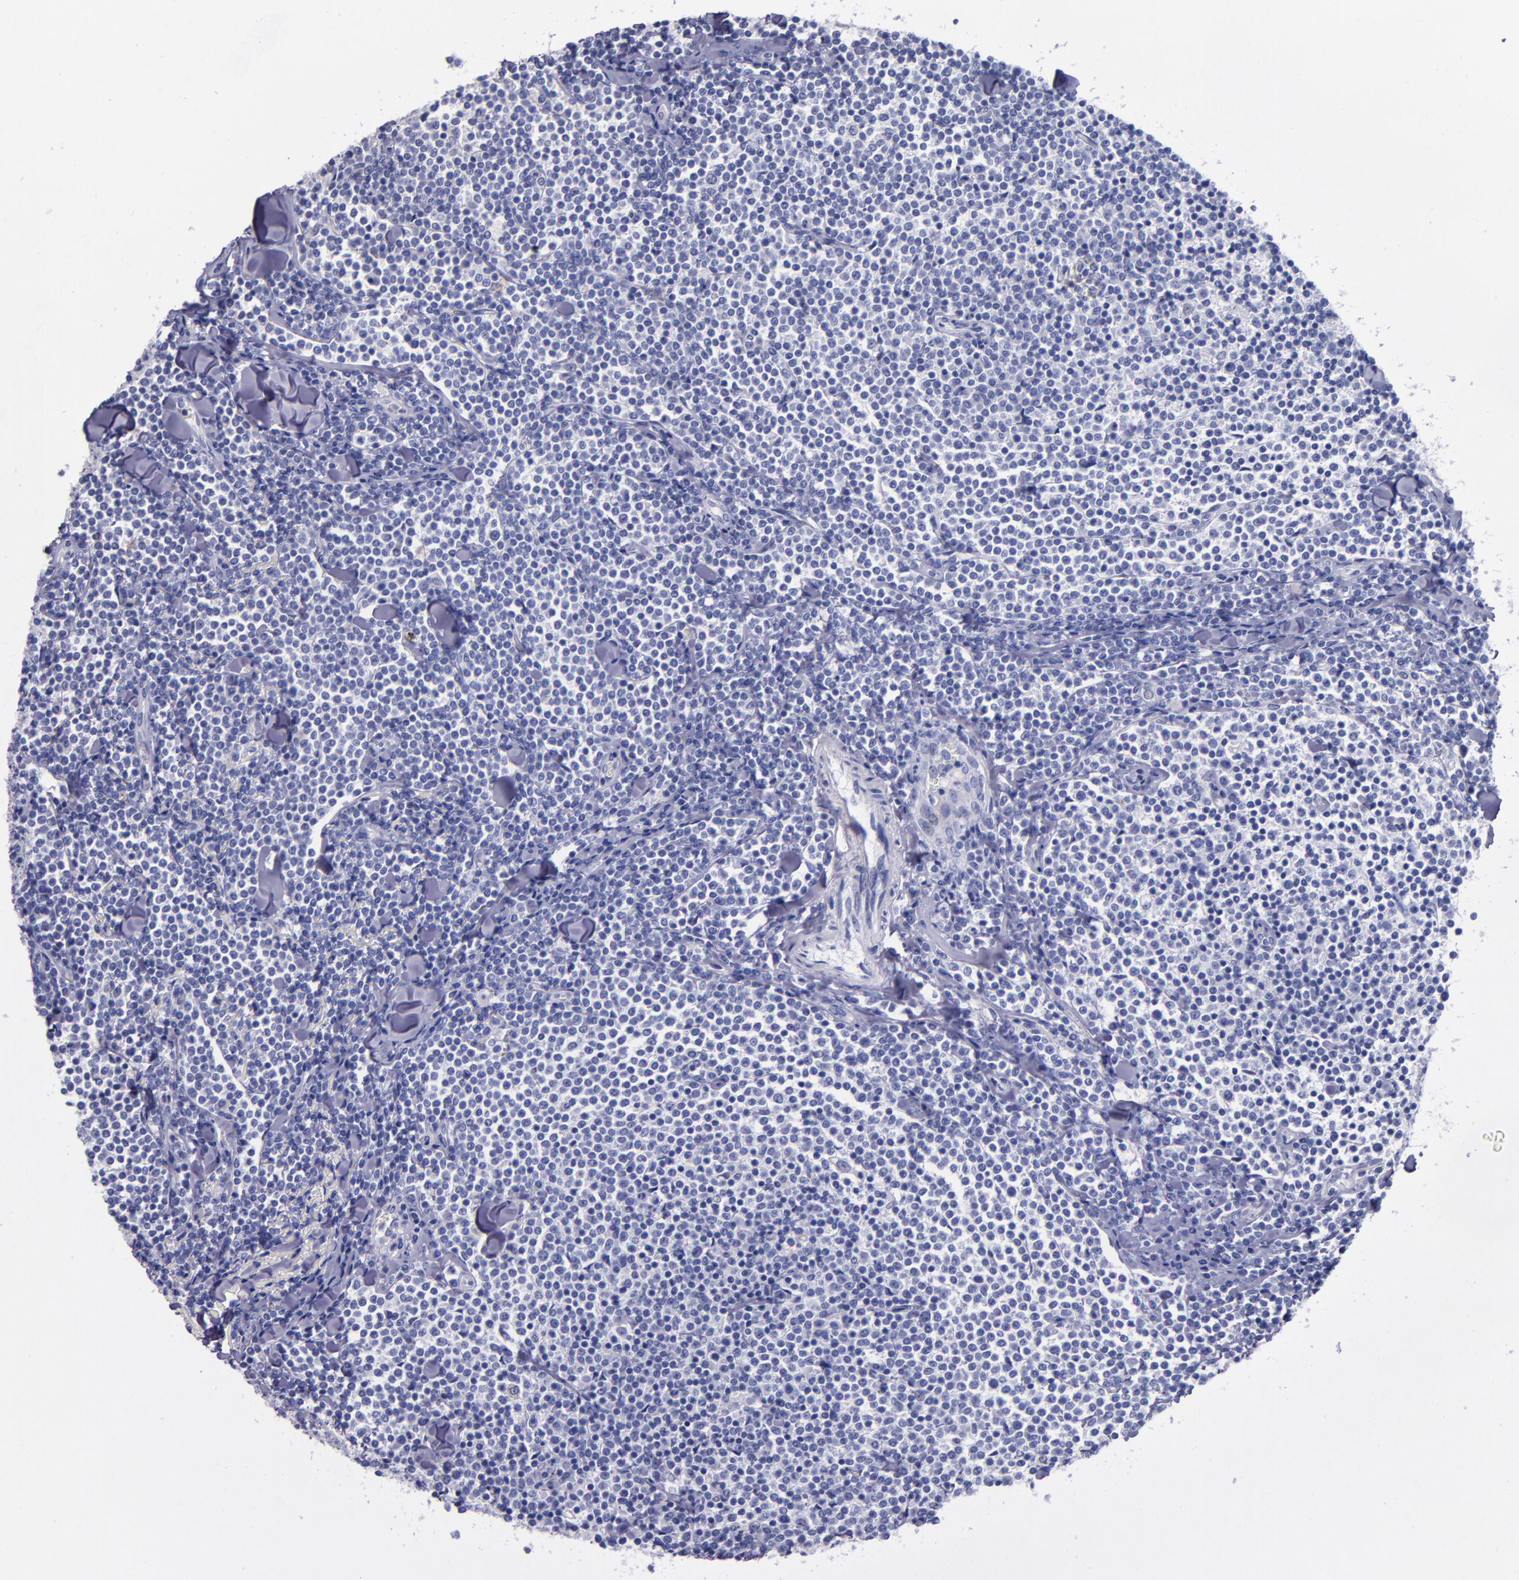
{"staining": {"intensity": "negative", "quantity": "none", "location": "none"}, "tissue": "lymphoma", "cell_type": "Tumor cells", "image_type": "cancer", "snomed": [{"axis": "morphology", "description": "Malignant lymphoma, non-Hodgkin's type, Low grade"}, {"axis": "topography", "description": "Soft tissue"}], "caption": "Tumor cells show no significant expression in lymphoma.", "gene": "RAB41", "patient": {"sex": "male", "age": 92}}